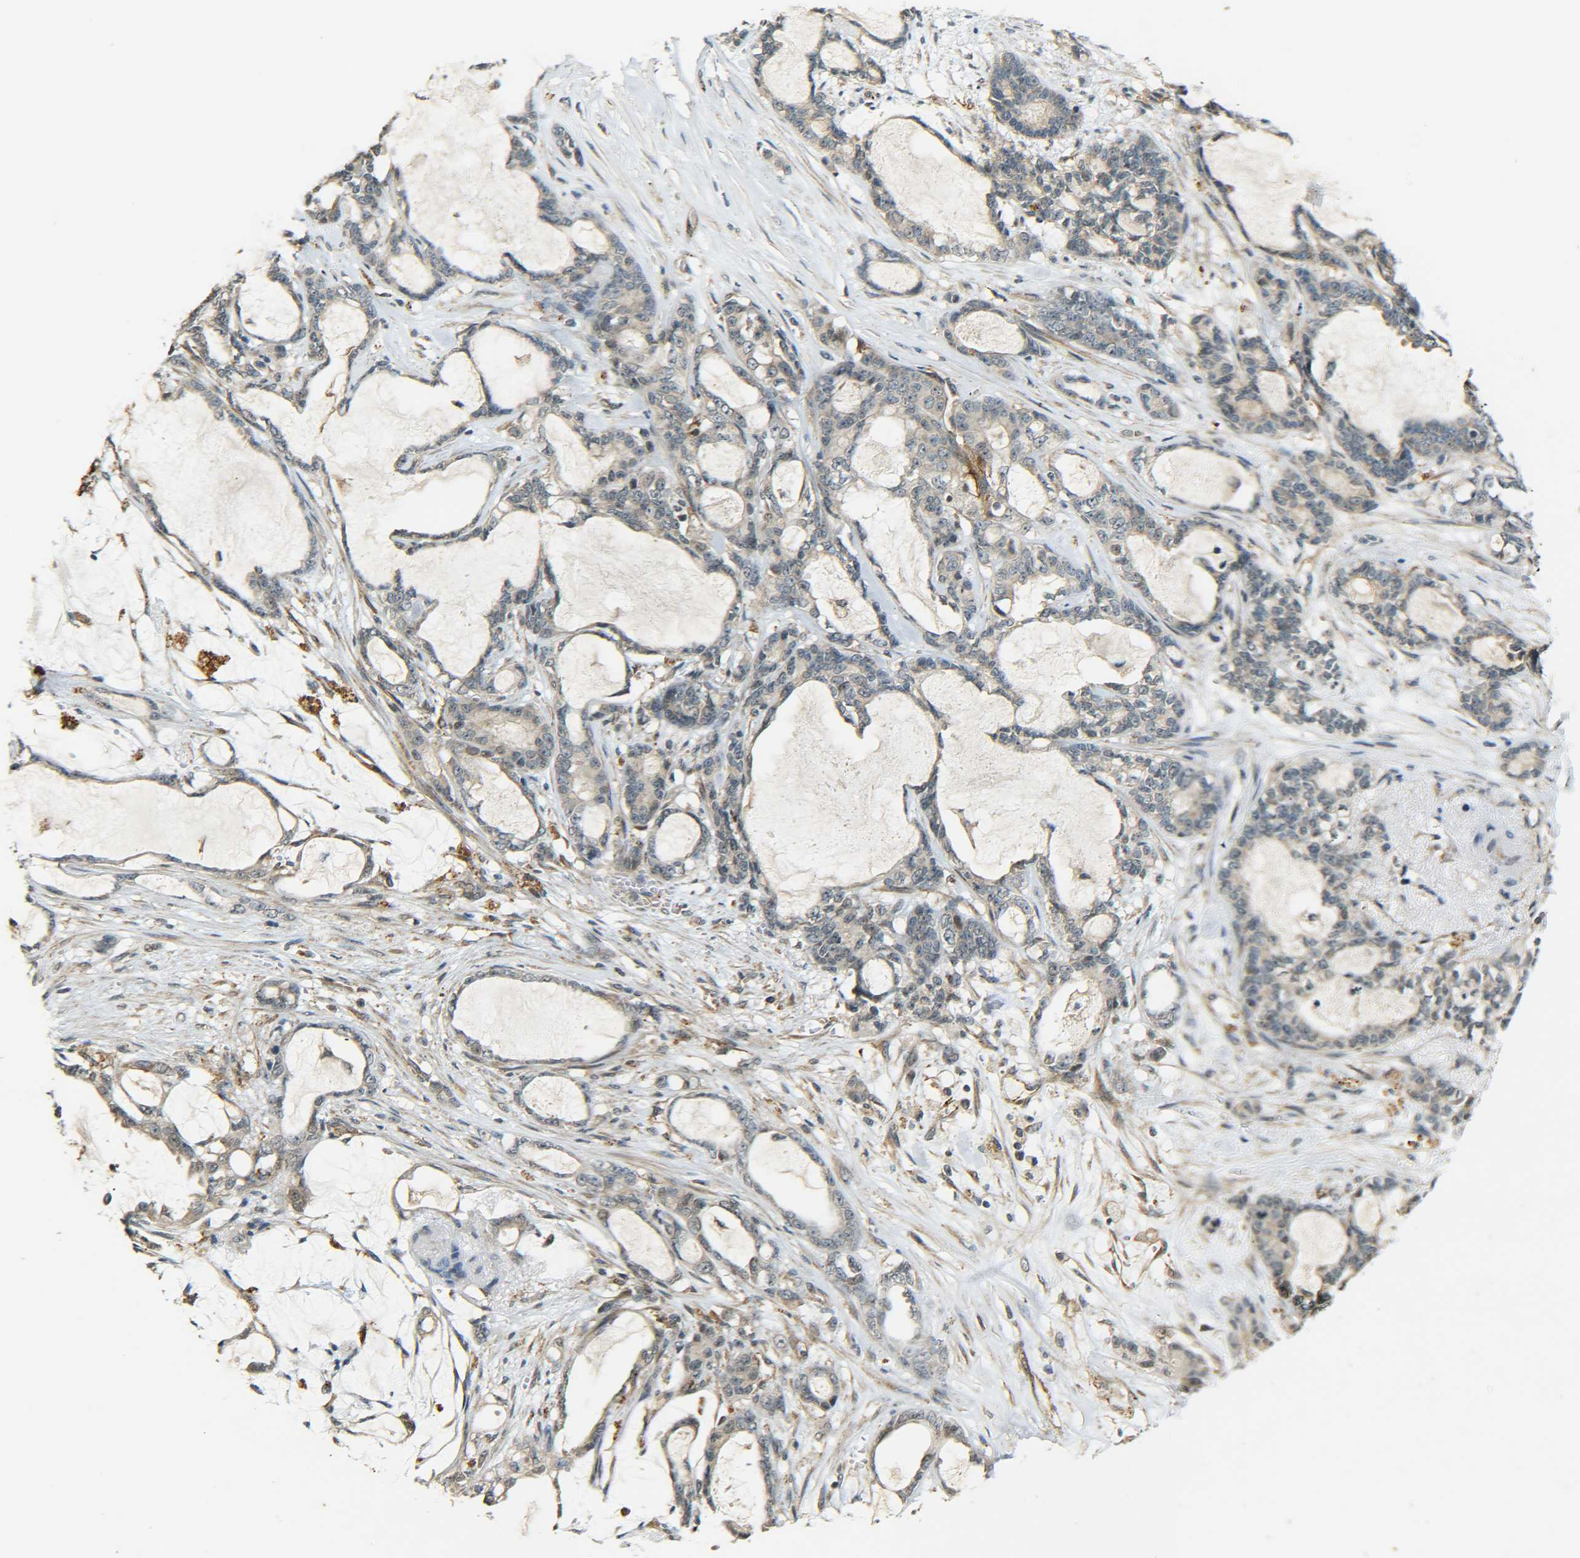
{"staining": {"intensity": "weak", "quantity": ">75%", "location": "cytoplasmic/membranous"}, "tissue": "pancreatic cancer", "cell_type": "Tumor cells", "image_type": "cancer", "snomed": [{"axis": "morphology", "description": "Adenocarcinoma, NOS"}, {"axis": "topography", "description": "Pancreas"}], "caption": "Immunohistochemical staining of pancreatic cancer reveals weak cytoplasmic/membranous protein expression in approximately >75% of tumor cells. Immunohistochemistry (ihc) stains the protein in brown and the nuclei are stained blue.", "gene": "DAB2", "patient": {"sex": "female", "age": 73}}